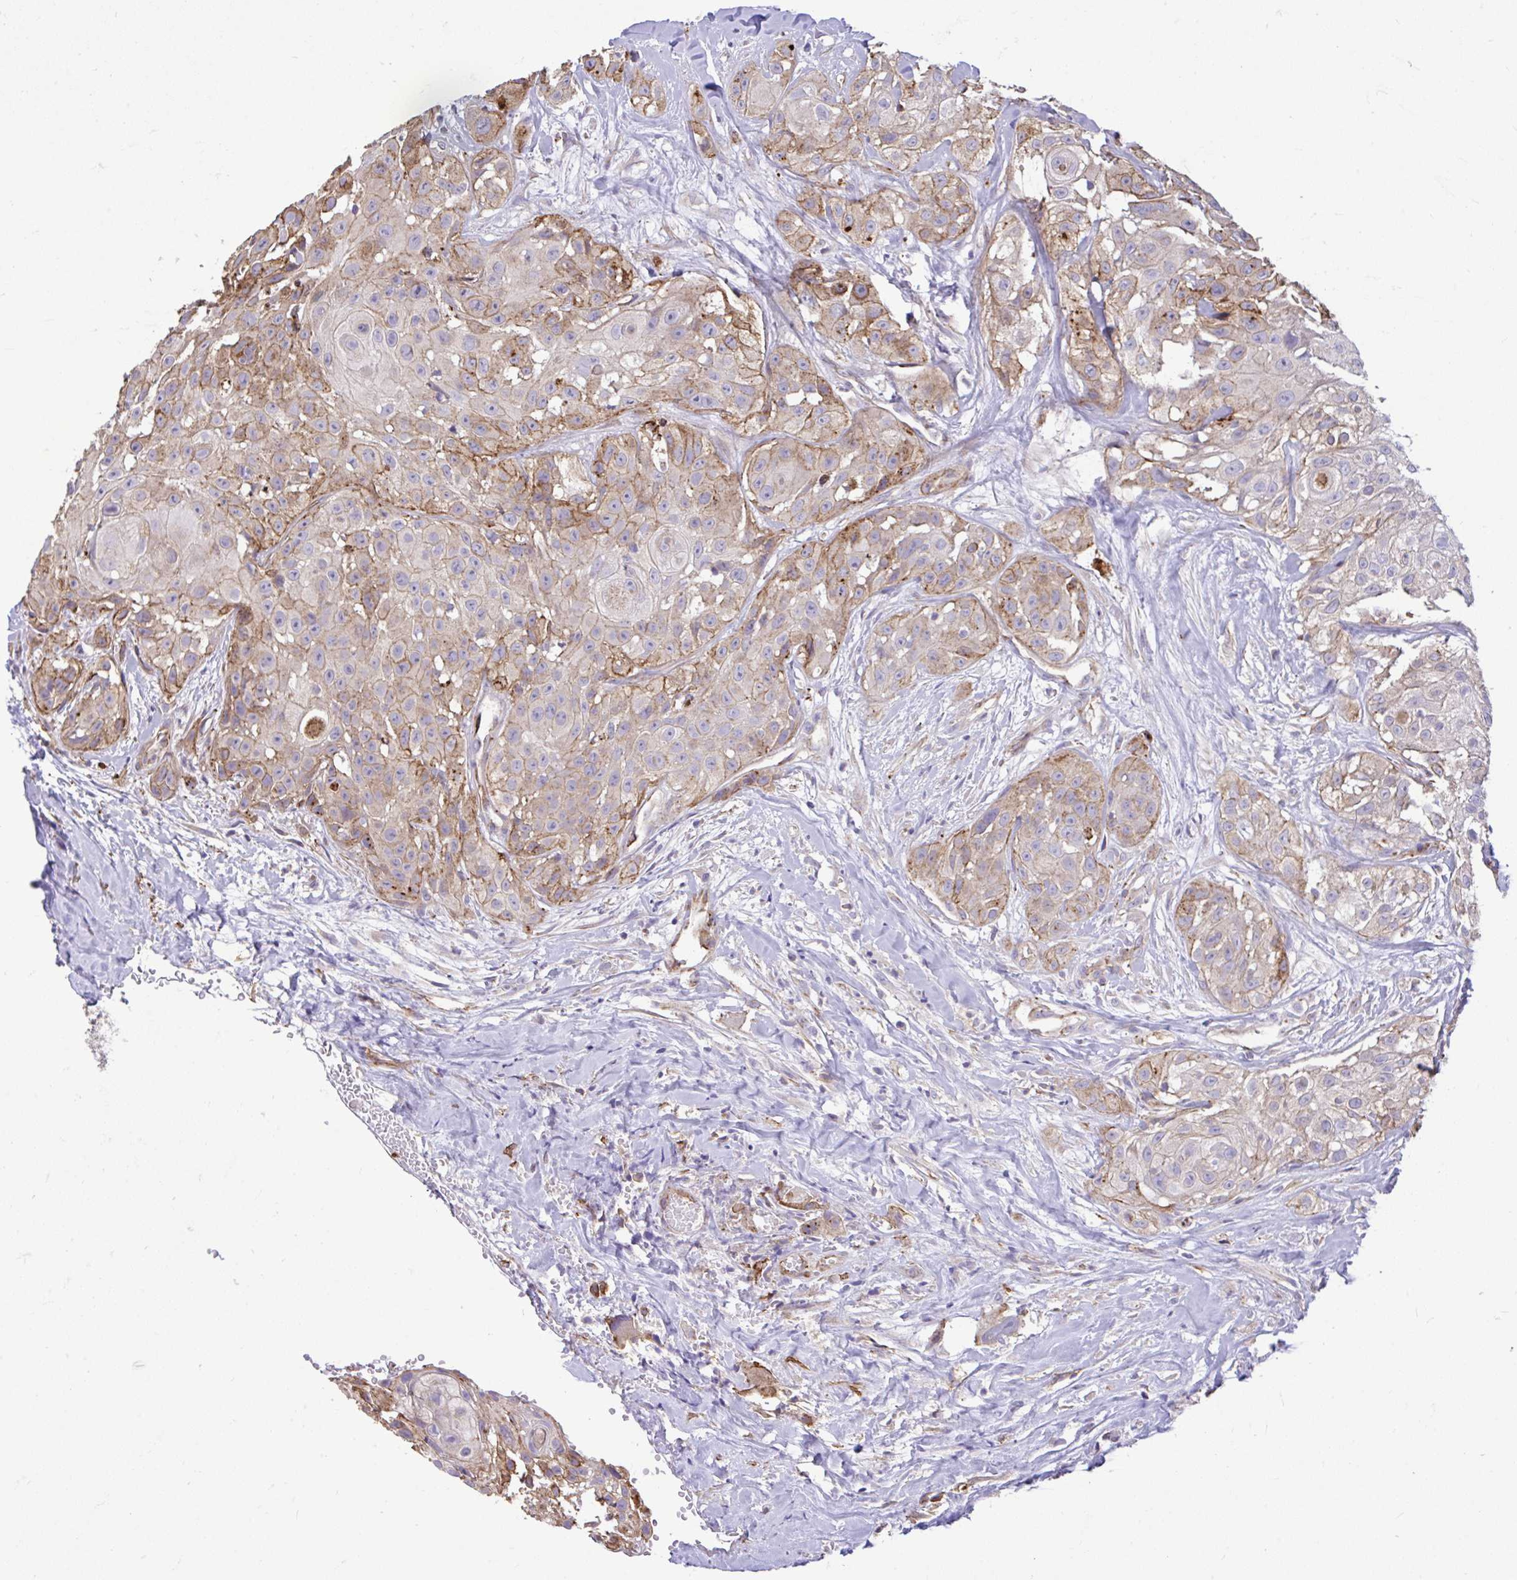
{"staining": {"intensity": "moderate", "quantity": "25%-75%", "location": "cytoplasmic/membranous"}, "tissue": "head and neck cancer", "cell_type": "Tumor cells", "image_type": "cancer", "snomed": [{"axis": "morphology", "description": "Squamous cell carcinoma, NOS"}, {"axis": "topography", "description": "Head-Neck"}], "caption": "There is medium levels of moderate cytoplasmic/membranous expression in tumor cells of head and neck cancer, as demonstrated by immunohistochemical staining (brown color).", "gene": "PTPRK", "patient": {"sex": "male", "age": 83}}